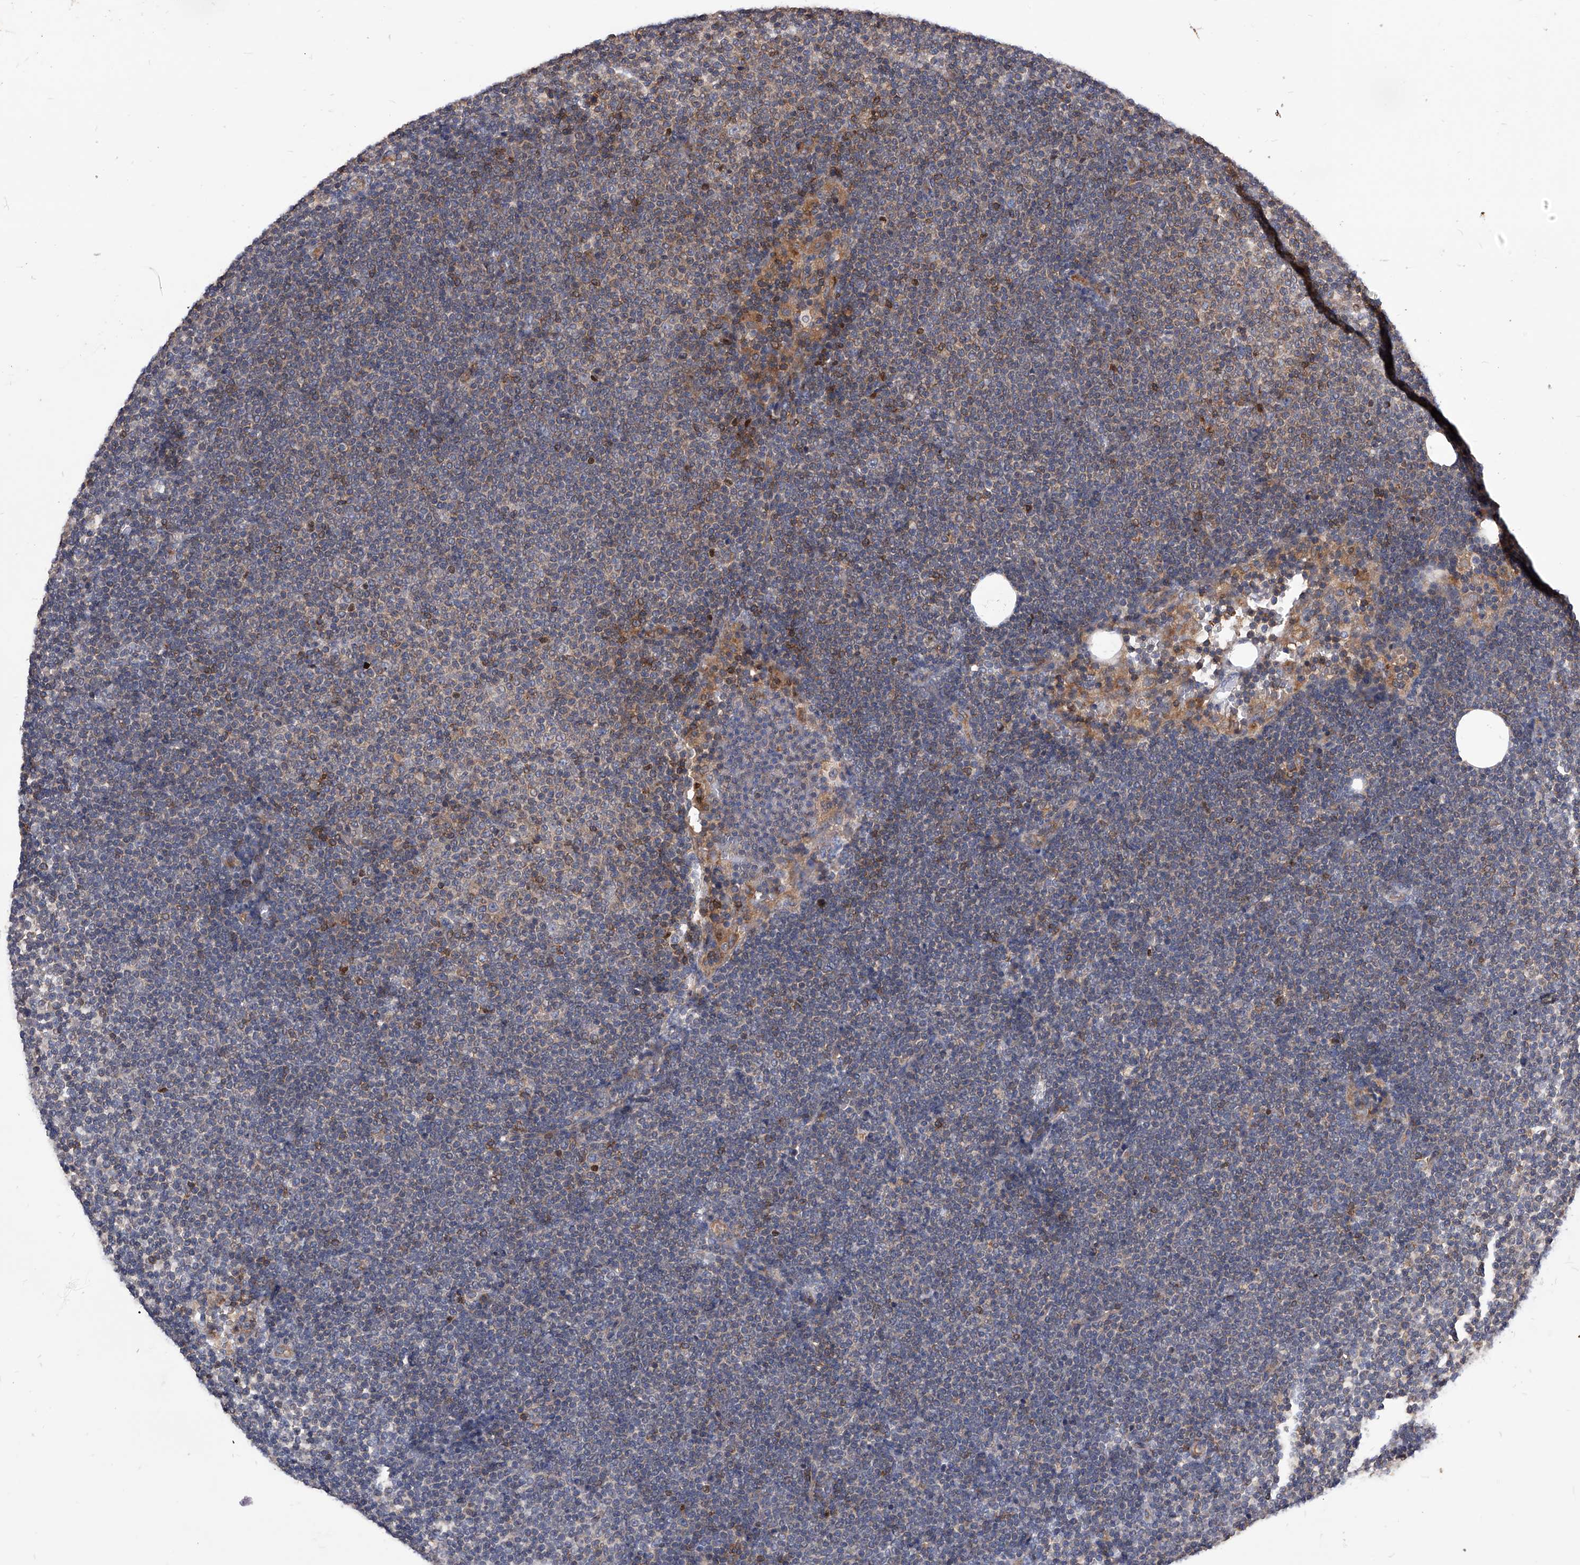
{"staining": {"intensity": "weak", "quantity": "25%-75%", "location": "cytoplasmic/membranous"}, "tissue": "lymphoma", "cell_type": "Tumor cells", "image_type": "cancer", "snomed": [{"axis": "morphology", "description": "Malignant lymphoma, non-Hodgkin's type, Low grade"}, {"axis": "topography", "description": "Lymph node"}], "caption": "Tumor cells show weak cytoplasmic/membranous positivity in approximately 25%-75% of cells in malignant lymphoma, non-Hodgkin's type (low-grade).", "gene": "CUL7", "patient": {"sex": "female", "age": 53}}